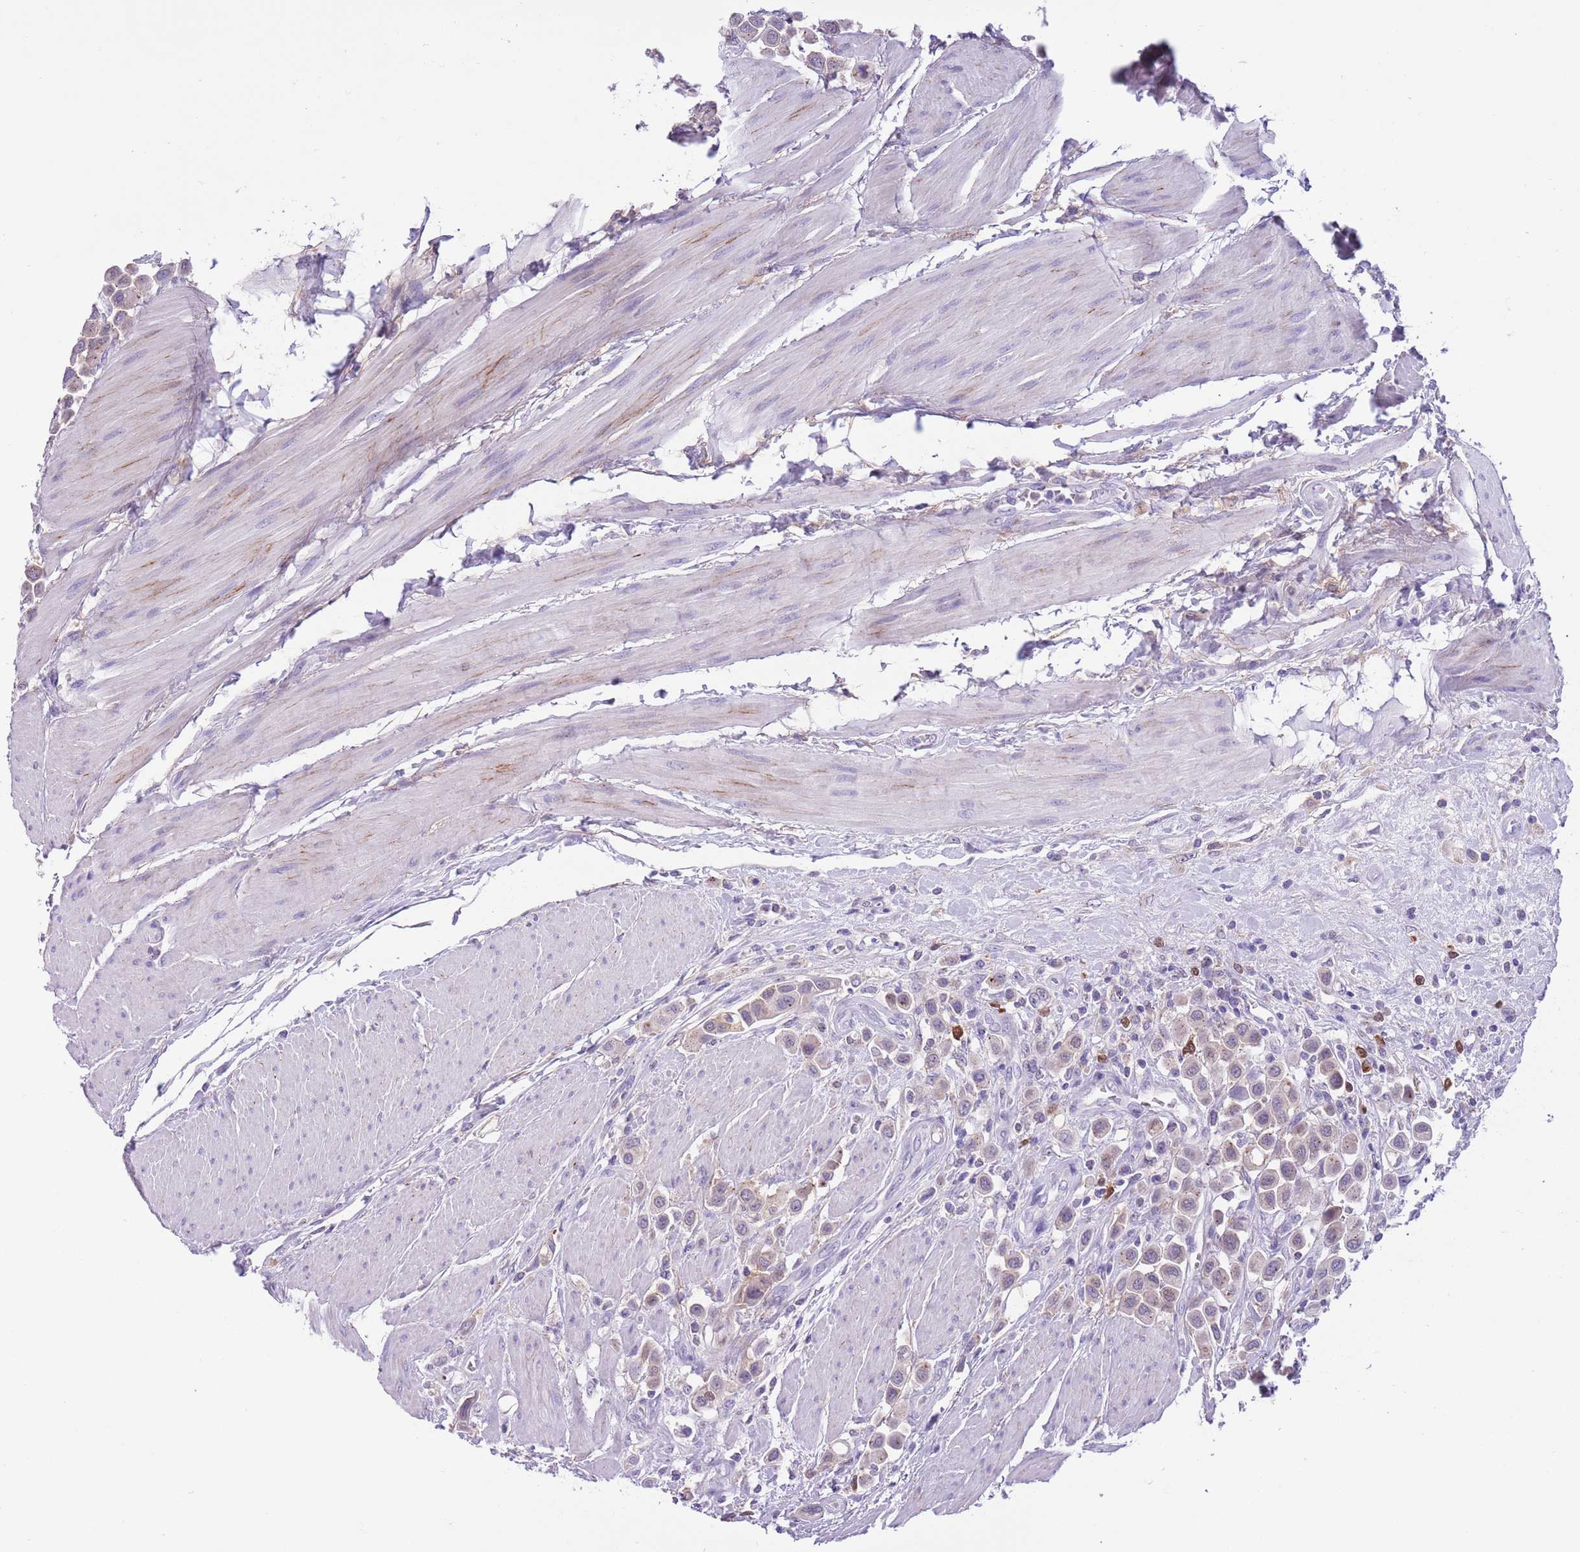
{"staining": {"intensity": "weak", "quantity": "<25%", "location": "cytoplasmic/membranous"}, "tissue": "urothelial cancer", "cell_type": "Tumor cells", "image_type": "cancer", "snomed": [{"axis": "morphology", "description": "Urothelial carcinoma, High grade"}, {"axis": "topography", "description": "Urinary bladder"}], "caption": "Urothelial cancer was stained to show a protein in brown. There is no significant staining in tumor cells. Brightfield microscopy of immunohistochemistry (IHC) stained with DAB (3,3'-diaminobenzidine) (brown) and hematoxylin (blue), captured at high magnification.", "gene": "PFKFB2", "patient": {"sex": "male", "age": 50}}